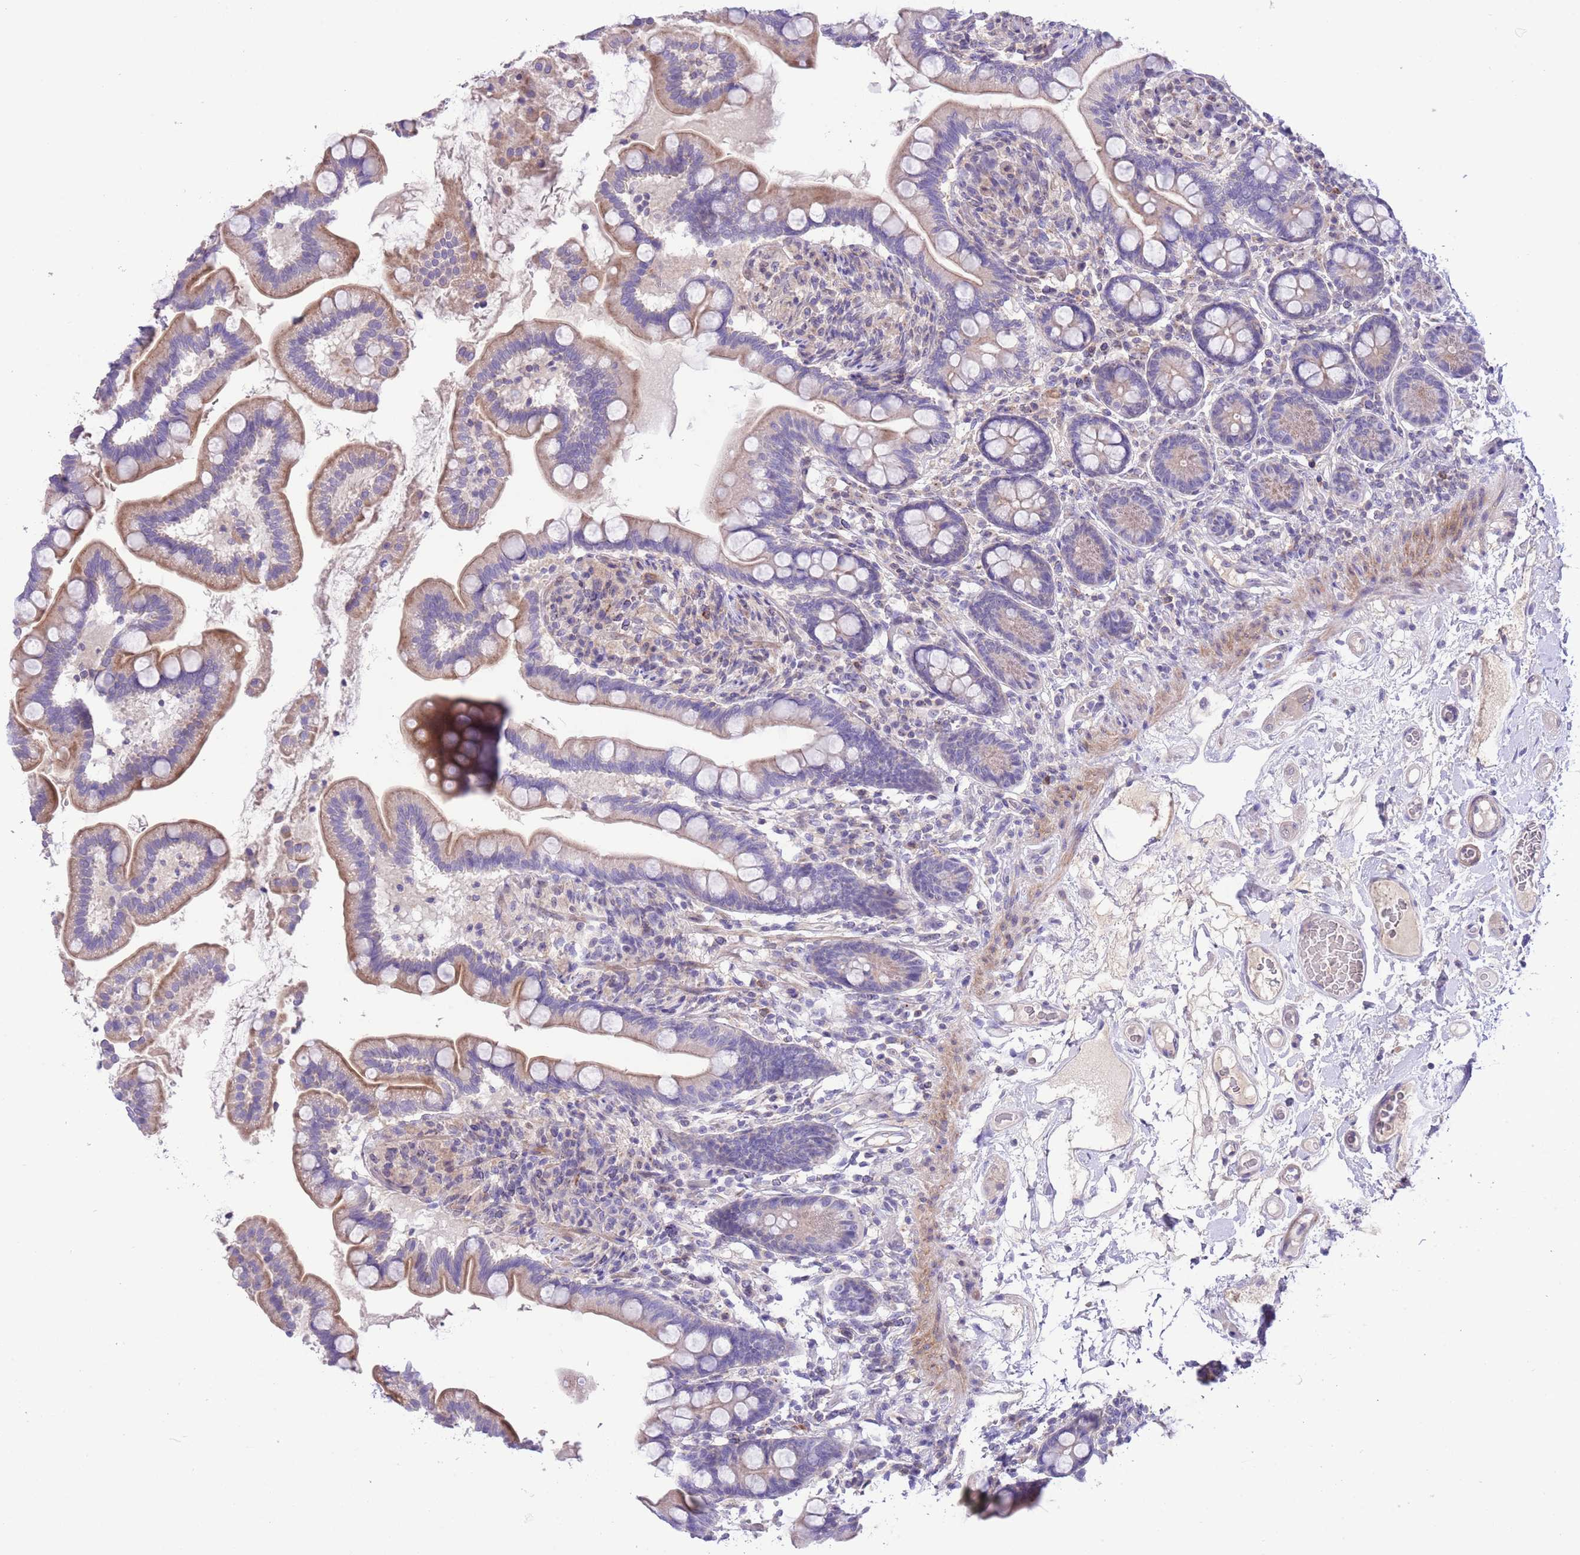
{"staining": {"intensity": "moderate", "quantity": "25%-75%", "location": "cytoplasmic/membranous"}, "tissue": "small intestine", "cell_type": "Glandular cells", "image_type": "normal", "snomed": [{"axis": "morphology", "description": "Normal tissue, NOS"}, {"axis": "topography", "description": "Small intestine"}], "caption": "This photomicrograph demonstrates benign small intestine stained with immunohistochemistry (IHC) to label a protein in brown. The cytoplasmic/membranous of glandular cells show moderate positivity for the protein. Nuclei are counter-stained blue.", "gene": "PRR32", "patient": {"sex": "female", "age": 64}}